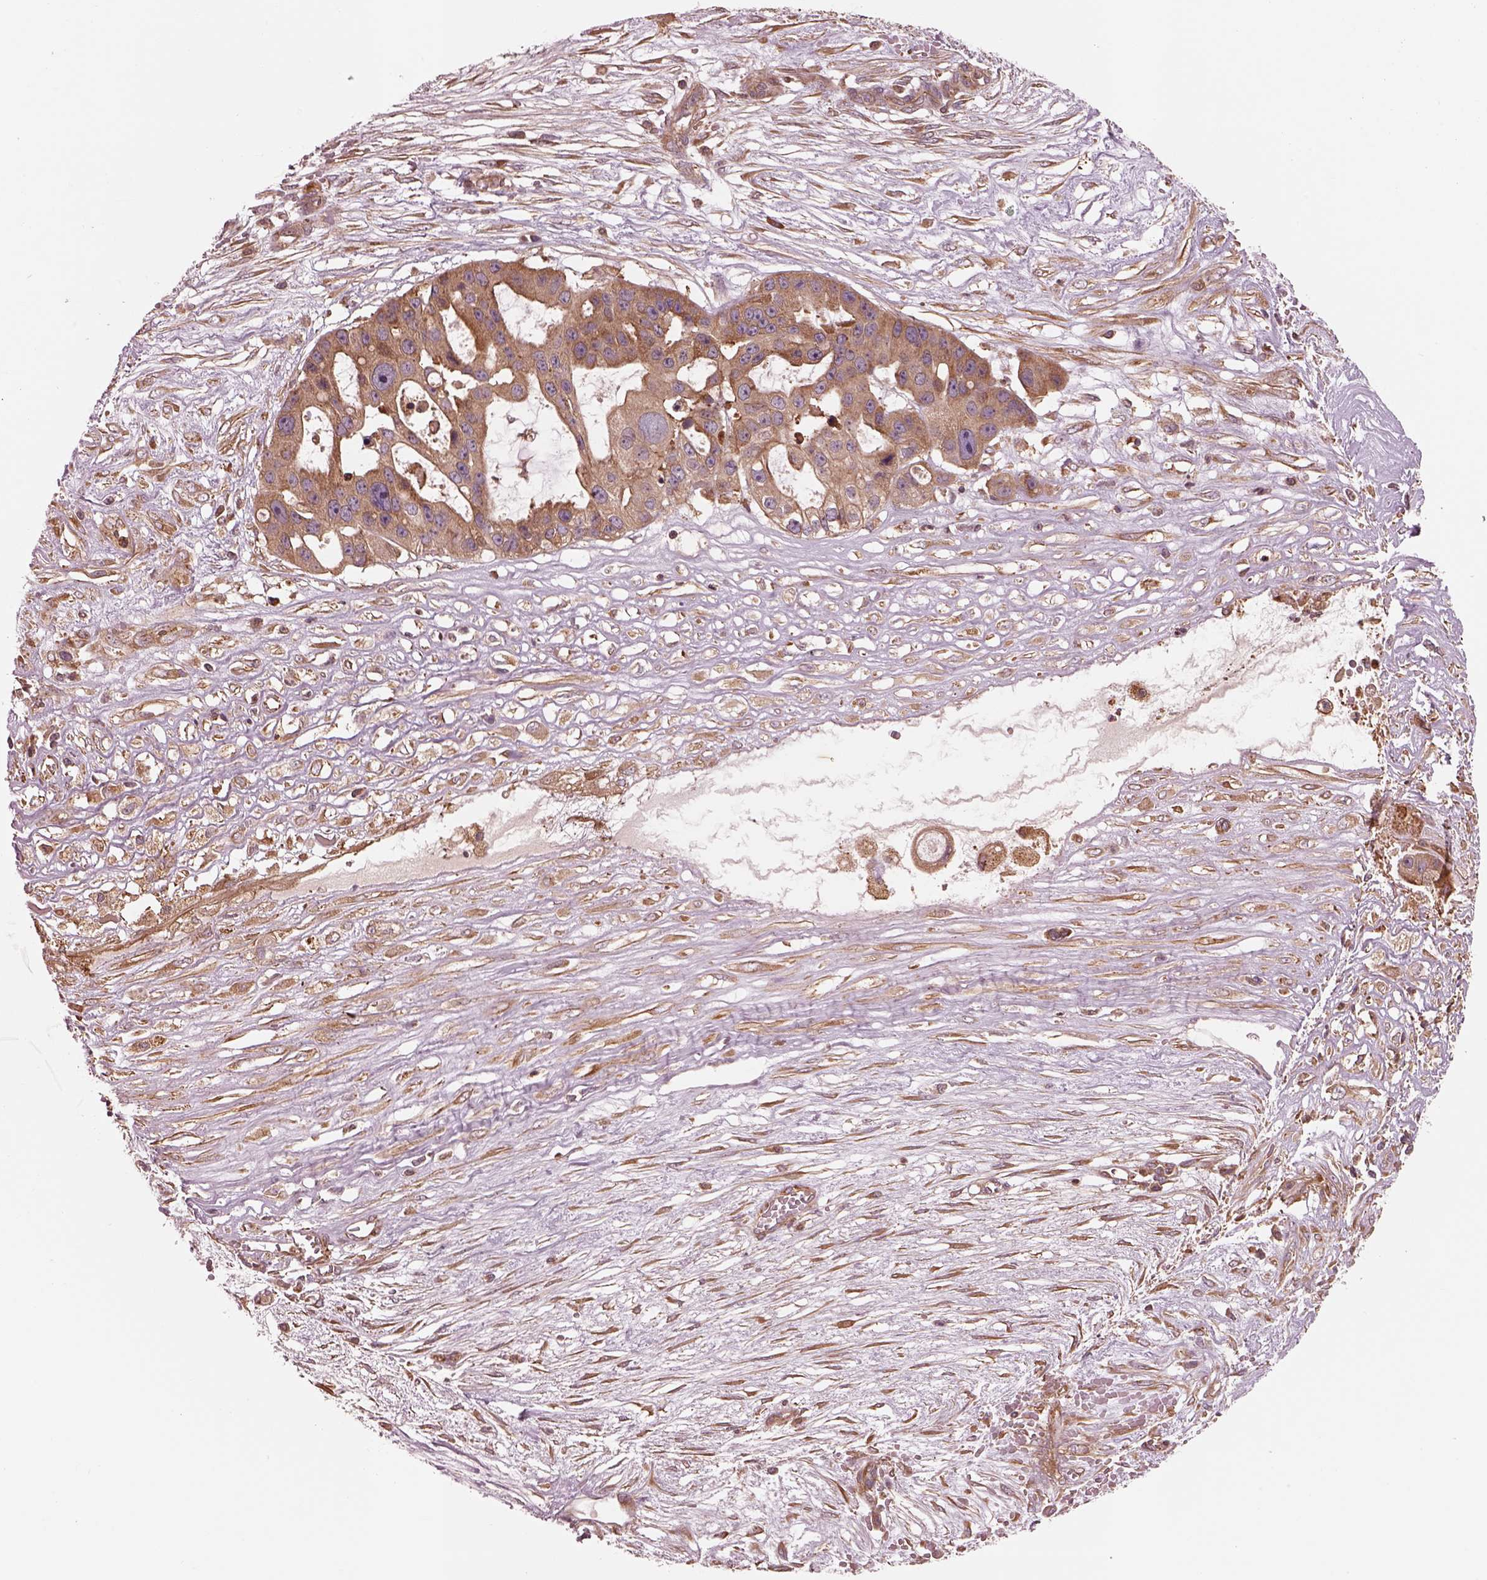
{"staining": {"intensity": "moderate", "quantity": "25%-75%", "location": "cytoplasmic/membranous"}, "tissue": "ovarian cancer", "cell_type": "Tumor cells", "image_type": "cancer", "snomed": [{"axis": "morphology", "description": "Cystadenocarcinoma, serous, NOS"}, {"axis": "topography", "description": "Ovary"}], "caption": "Protein staining demonstrates moderate cytoplasmic/membranous expression in about 25%-75% of tumor cells in ovarian cancer (serous cystadenocarcinoma).", "gene": "ASCC2", "patient": {"sex": "female", "age": 56}}